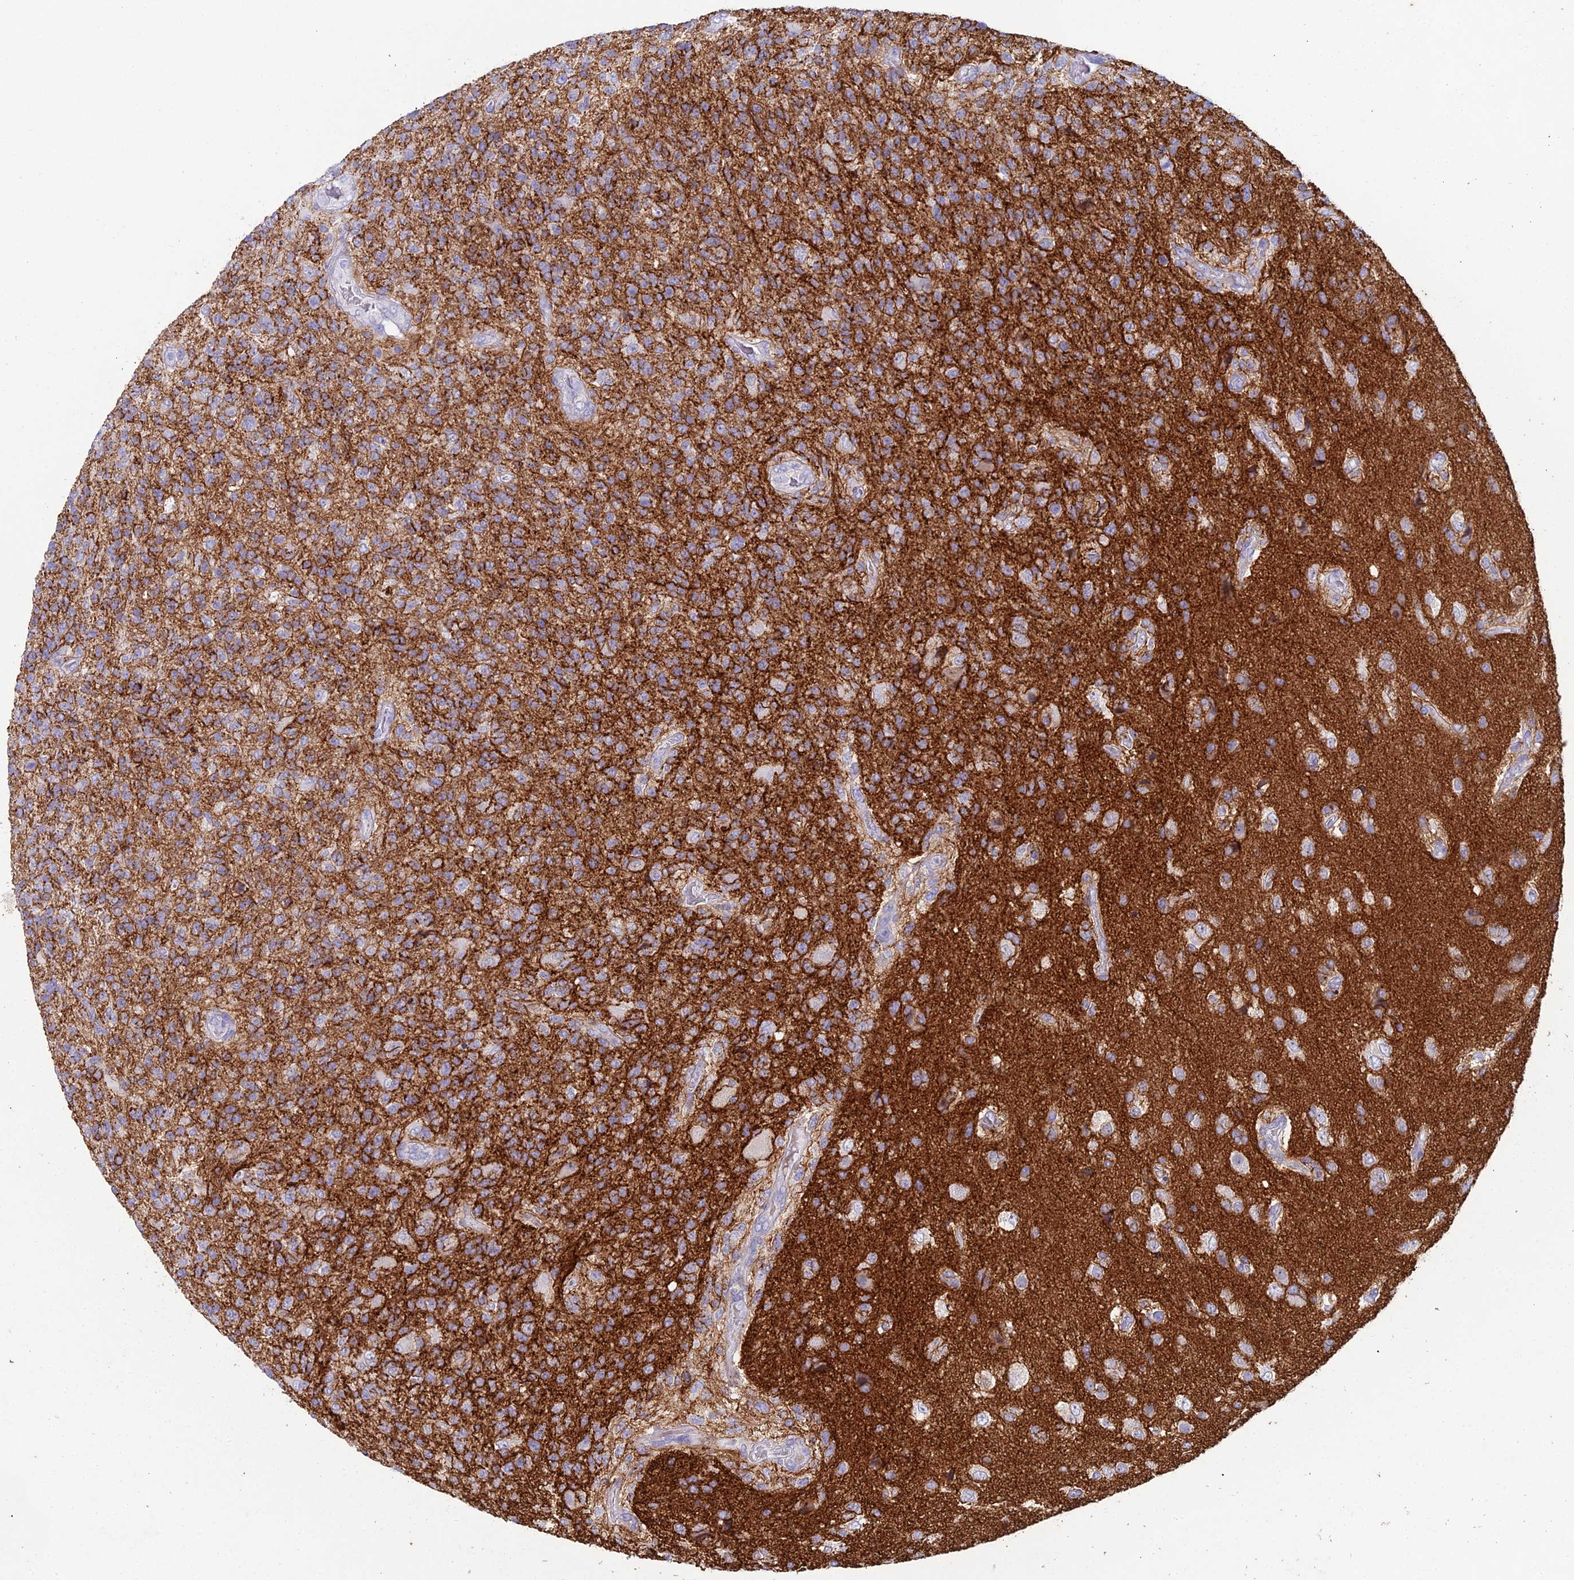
{"staining": {"intensity": "moderate", "quantity": "<25%", "location": "cytoplasmic/membranous"}, "tissue": "glioma", "cell_type": "Tumor cells", "image_type": "cancer", "snomed": [{"axis": "morphology", "description": "Glioma, malignant, High grade"}, {"axis": "topography", "description": "Brain"}], "caption": "Protein expression analysis of glioma reveals moderate cytoplasmic/membranous expression in approximately <25% of tumor cells.", "gene": "NCAM1", "patient": {"sex": "male", "age": 56}}